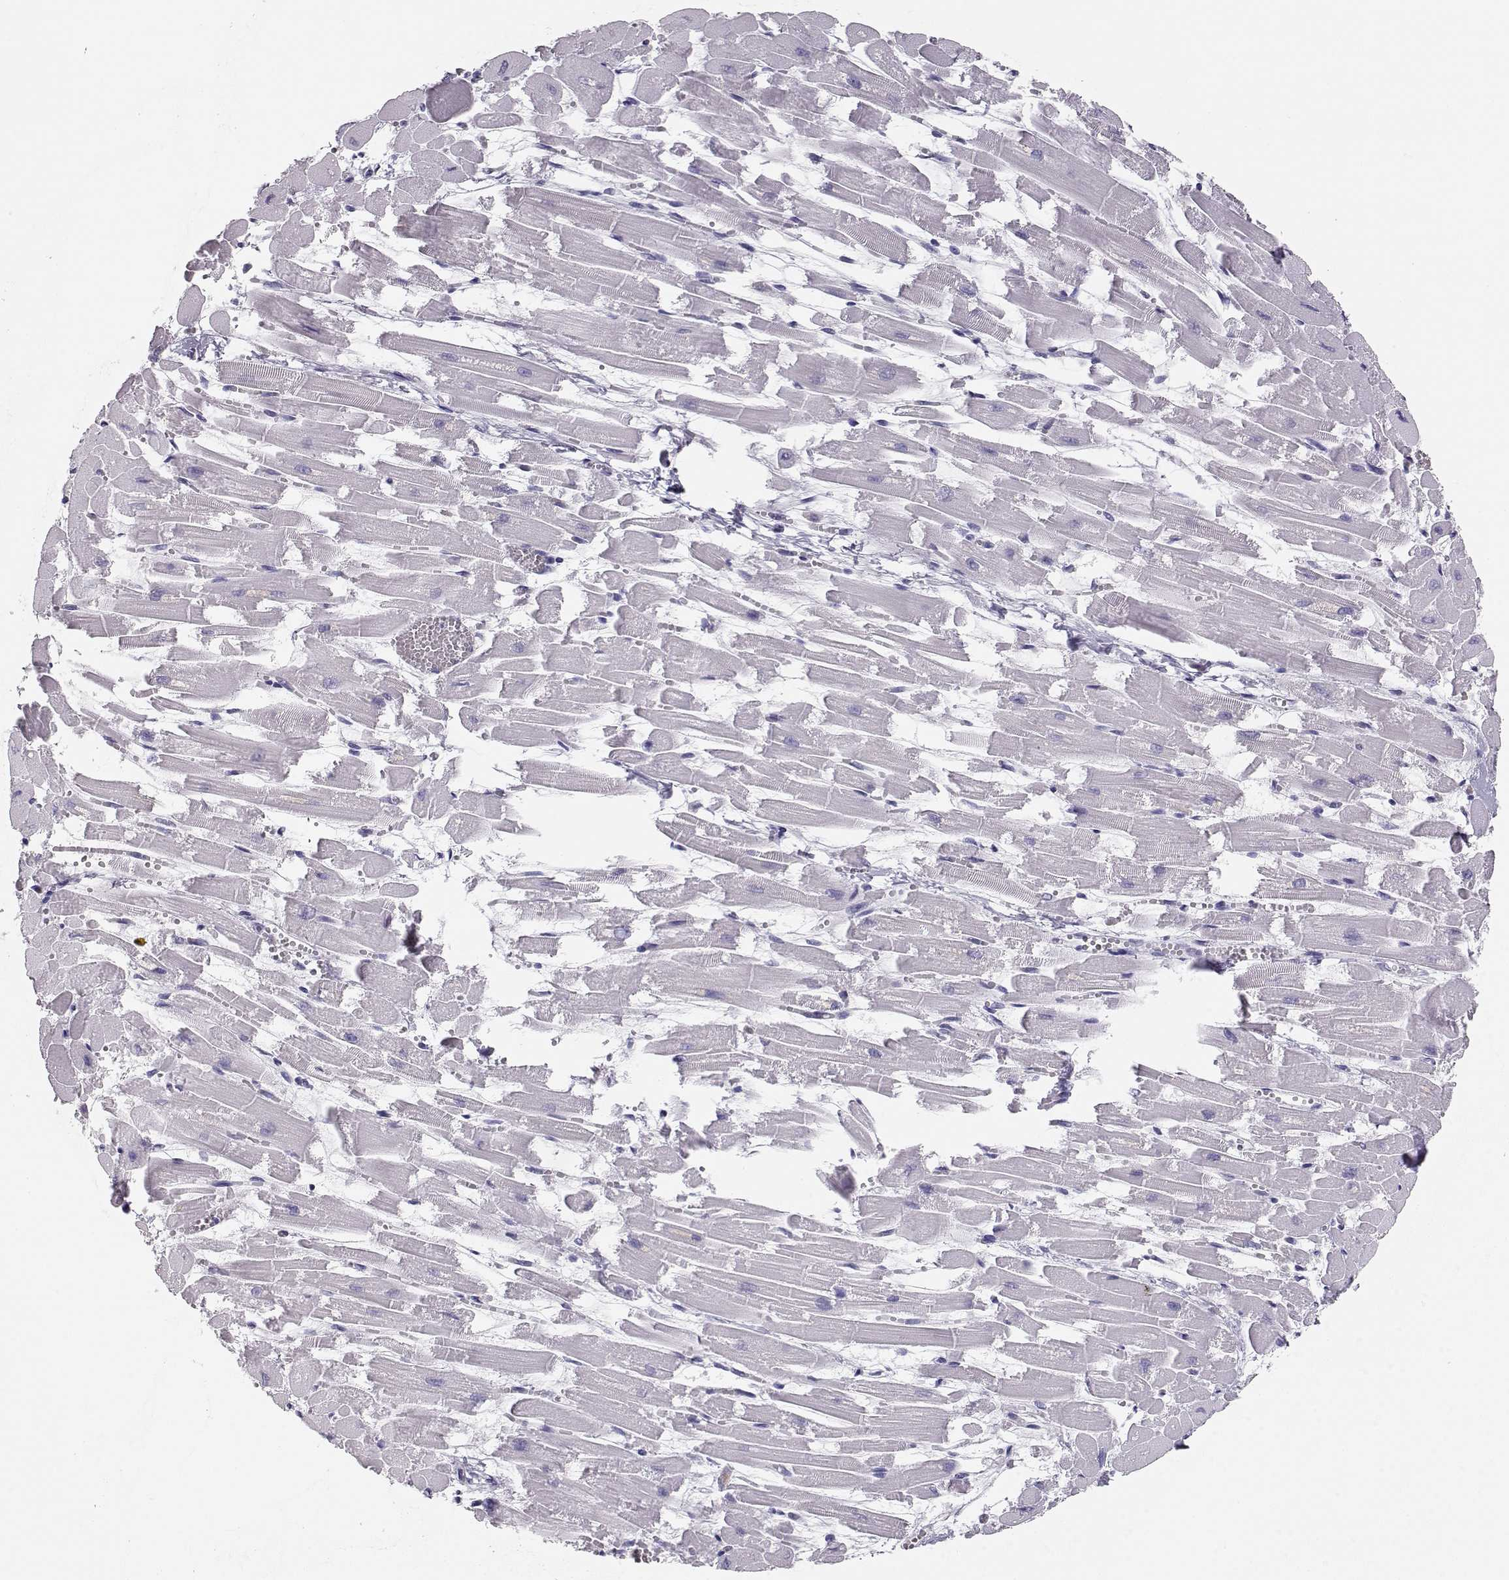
{"staining": {"intensity": "negative", "quantity": "none", "location": "none"}, "tissue": "heart muscle", "cell_type": "Cardiomyocytes", "image_type": "normal", "snomed": [{"axis": "morphology", "description": "Normal tissue, NOS"}, {"axis": "topography", "description": "Heart"}], "caption": "Micrograph shows no significant protein staining in cardiomyocytes of benign heart muscle. The staining was performed using DAB (3,3'-diaminobenzidine) to visualize the protein expression in brown, while the nuclei were stained in blue with hematoxylin (Magnification: 20x).", "gene": "MAGEC1", "patient": {"sex": "female", "age": 52}}